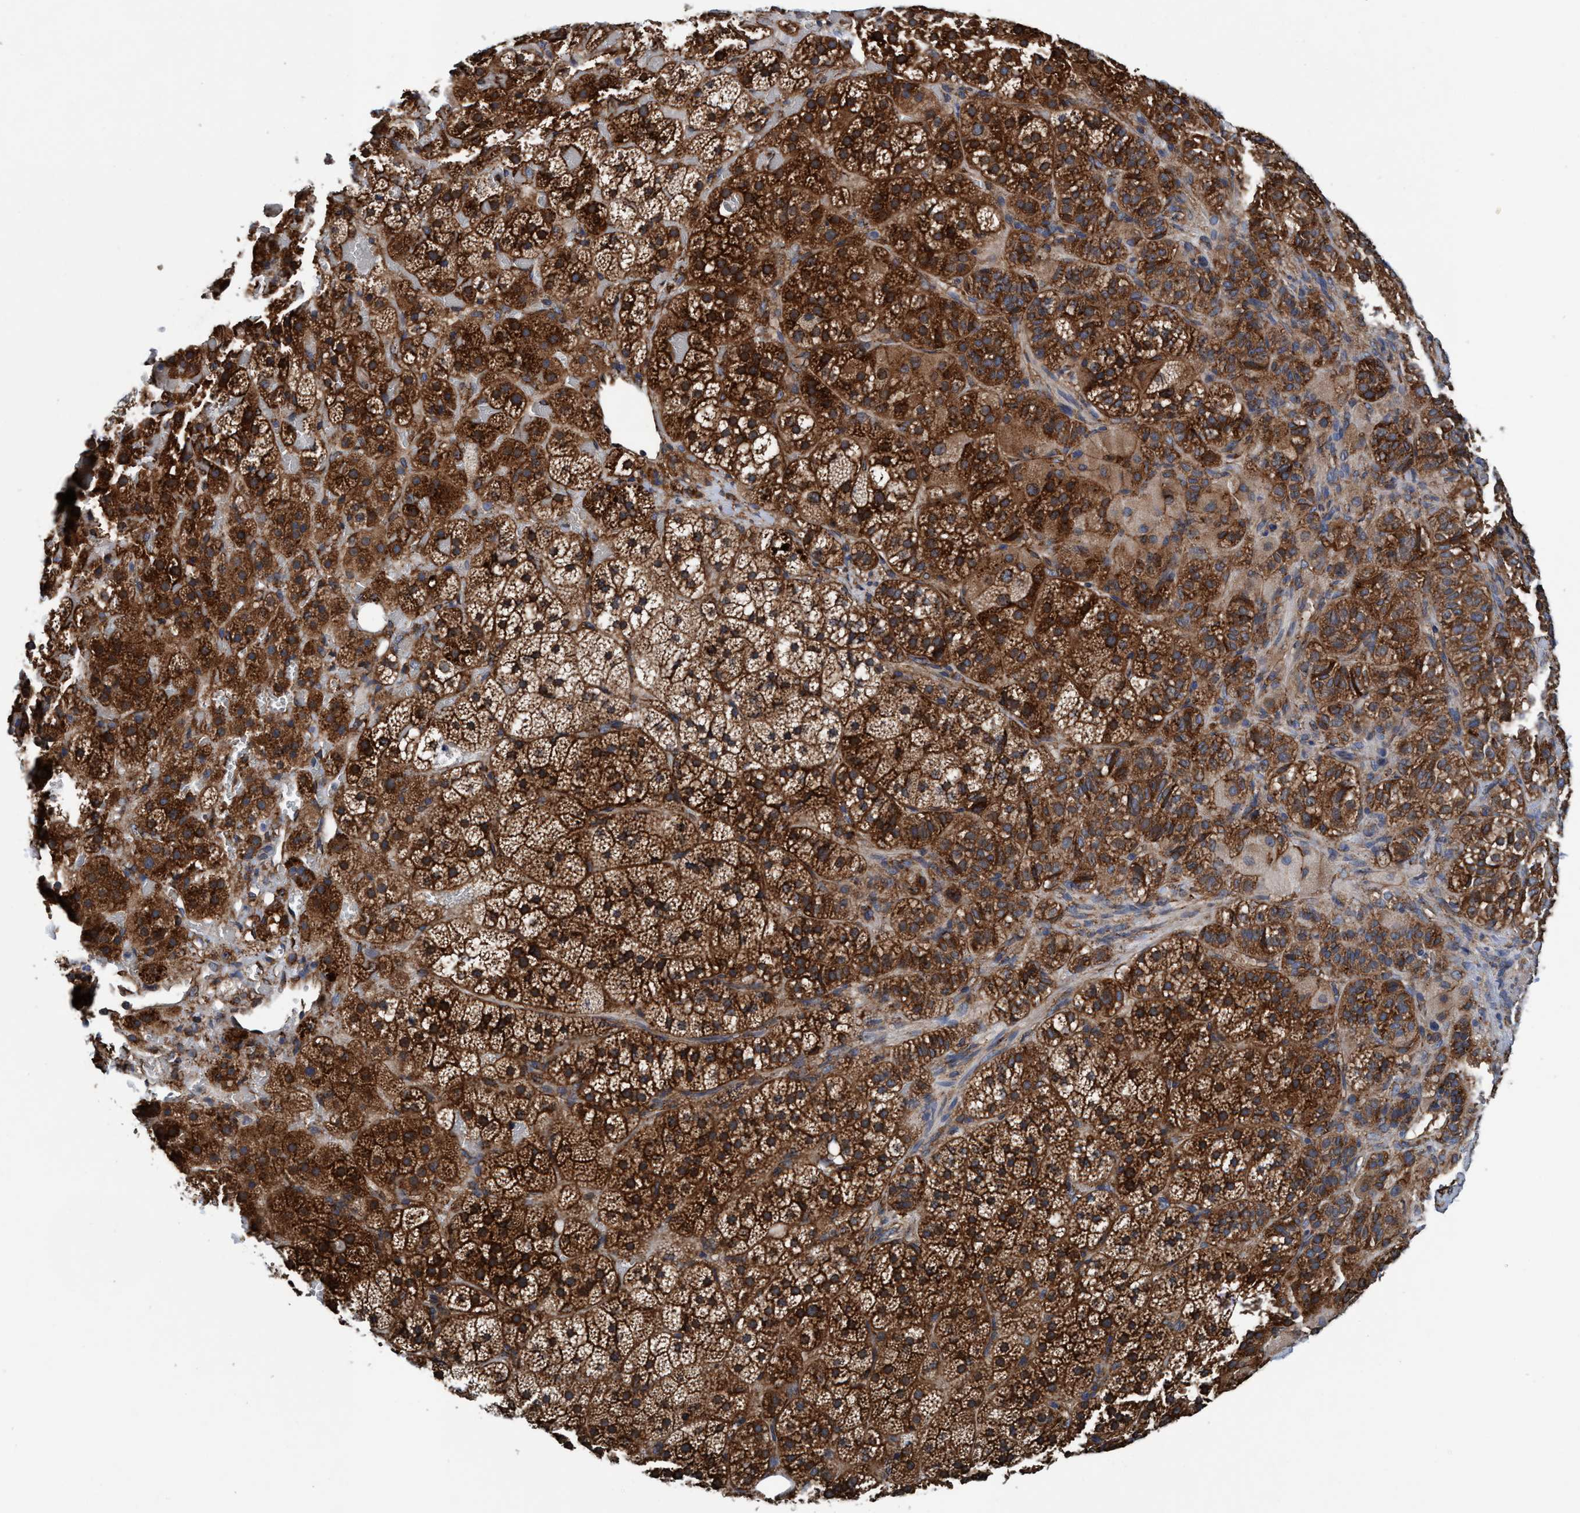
{"staining": {"intensity": "strong", "quantity": ">75%", "location": "cytoplasmic/membranous"}, "tissue": "adrenal gland", "cell_type": "Glandular cells", "image_type": "normal", "snomed": [{"axis": "morphology", "description": "Normal tissue, NOS"}, {"axis": "topography", "description": "Adrenal gland"}], "caption": "Immunohistochemical staining of normal human adrenal gland exhibits strong cytoplasmic/membranous protein positivity in about >75% of glandular cells. The protein is shown in brown color, while the nuclei are stained blue.", "gene": "ENDOG", "patient": {"sex": "female", "age": 59}}